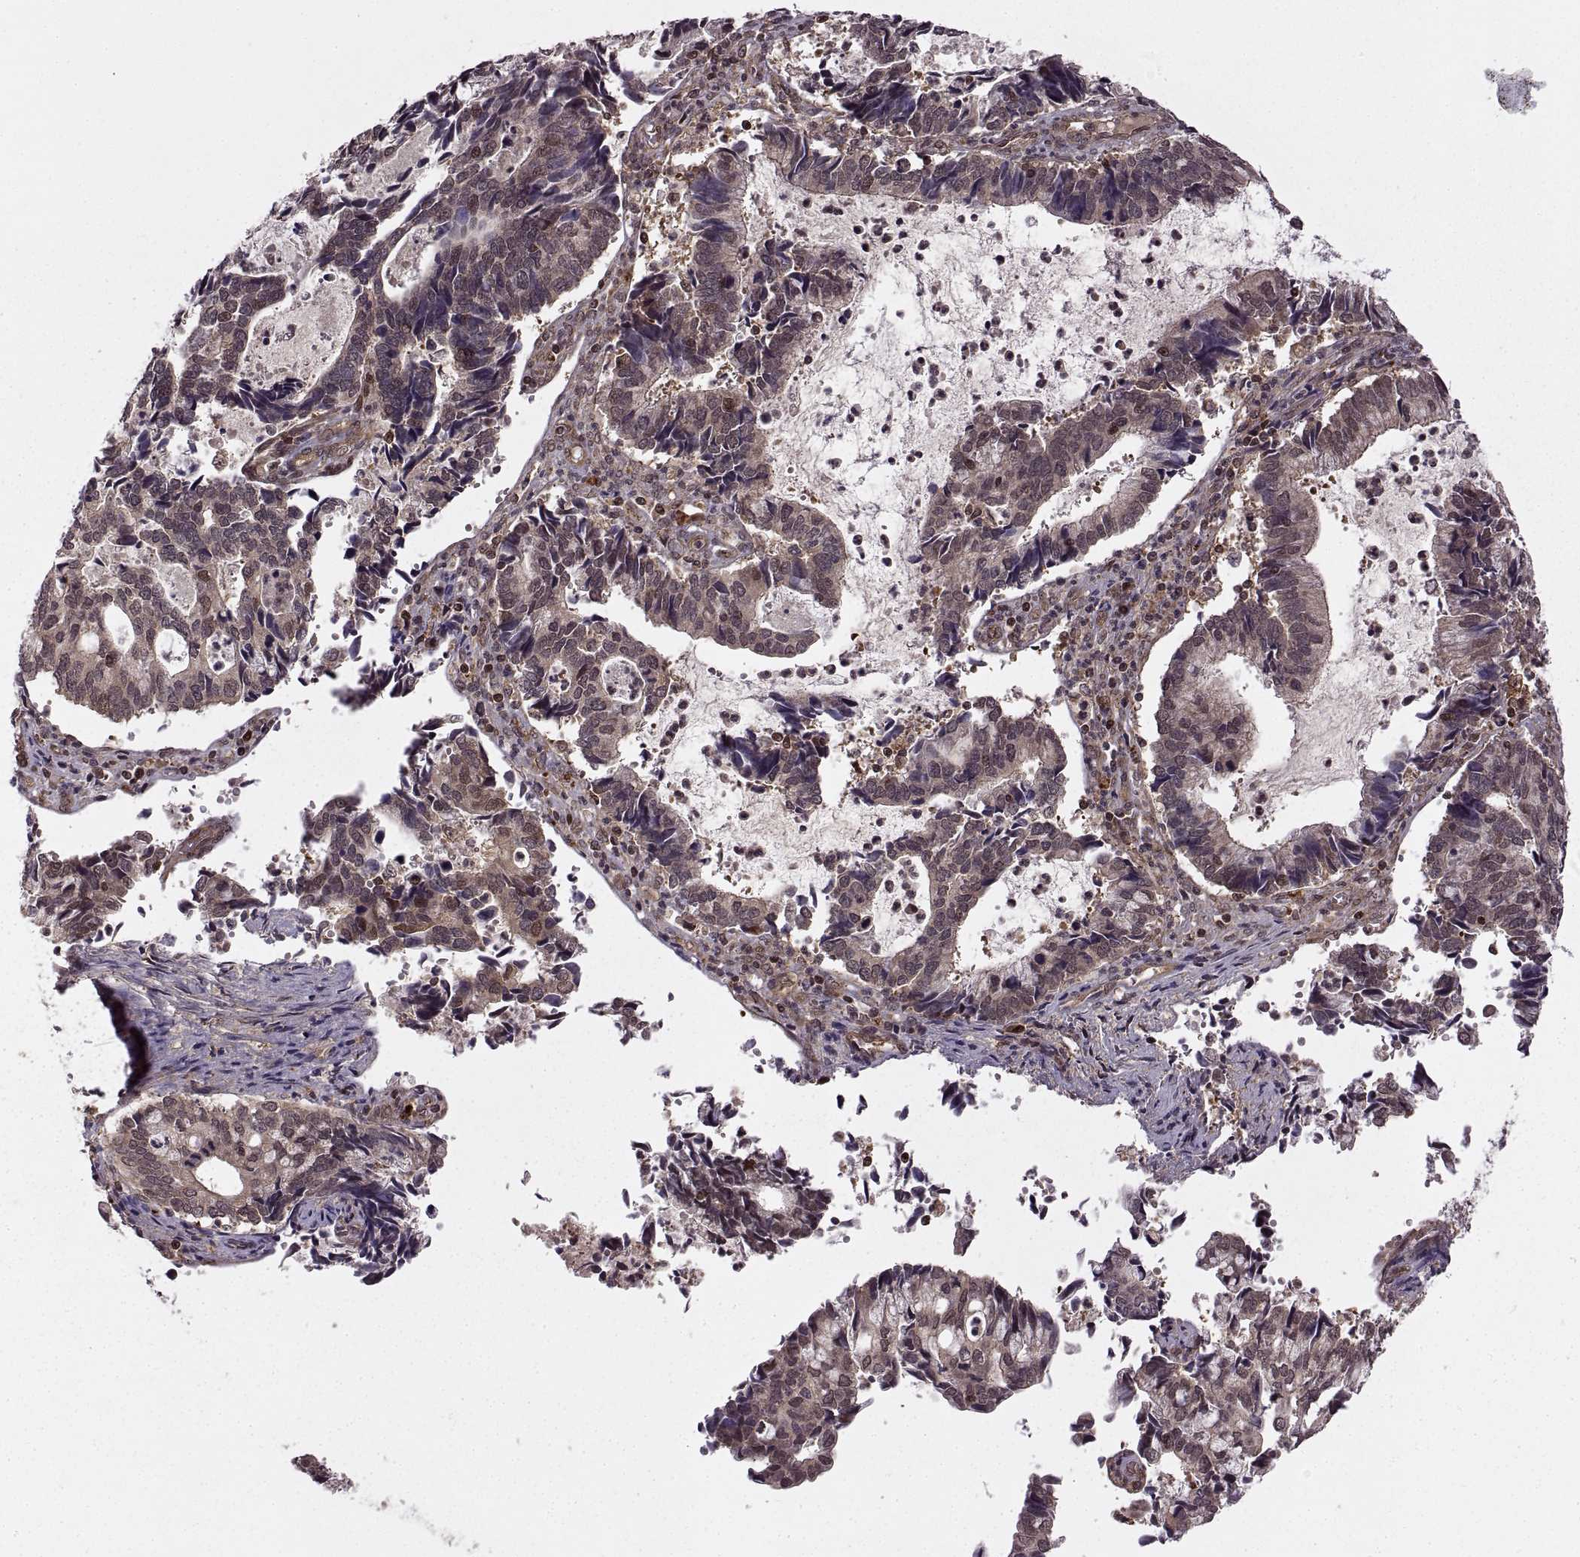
{"staining": {"intensity": "weak", "quantity": "<25%", "location": "nuclear"}, "tissue": "cervical cancer", "cell_type": "Tumor cells", "image_type": "cancer", "snomed": [{"axis": "morphology", "description": "Adenocarcinoma, NOS"}, {"axis": "topography", "description": "Cervix"}], "caption": "Human cervical adenocarcinoma stained for a protein using immunohistochemistry (IHC) displays no staining in tumor cells.", "gene": "DEDD", "patient": {"sex": "female", "age": 42}}